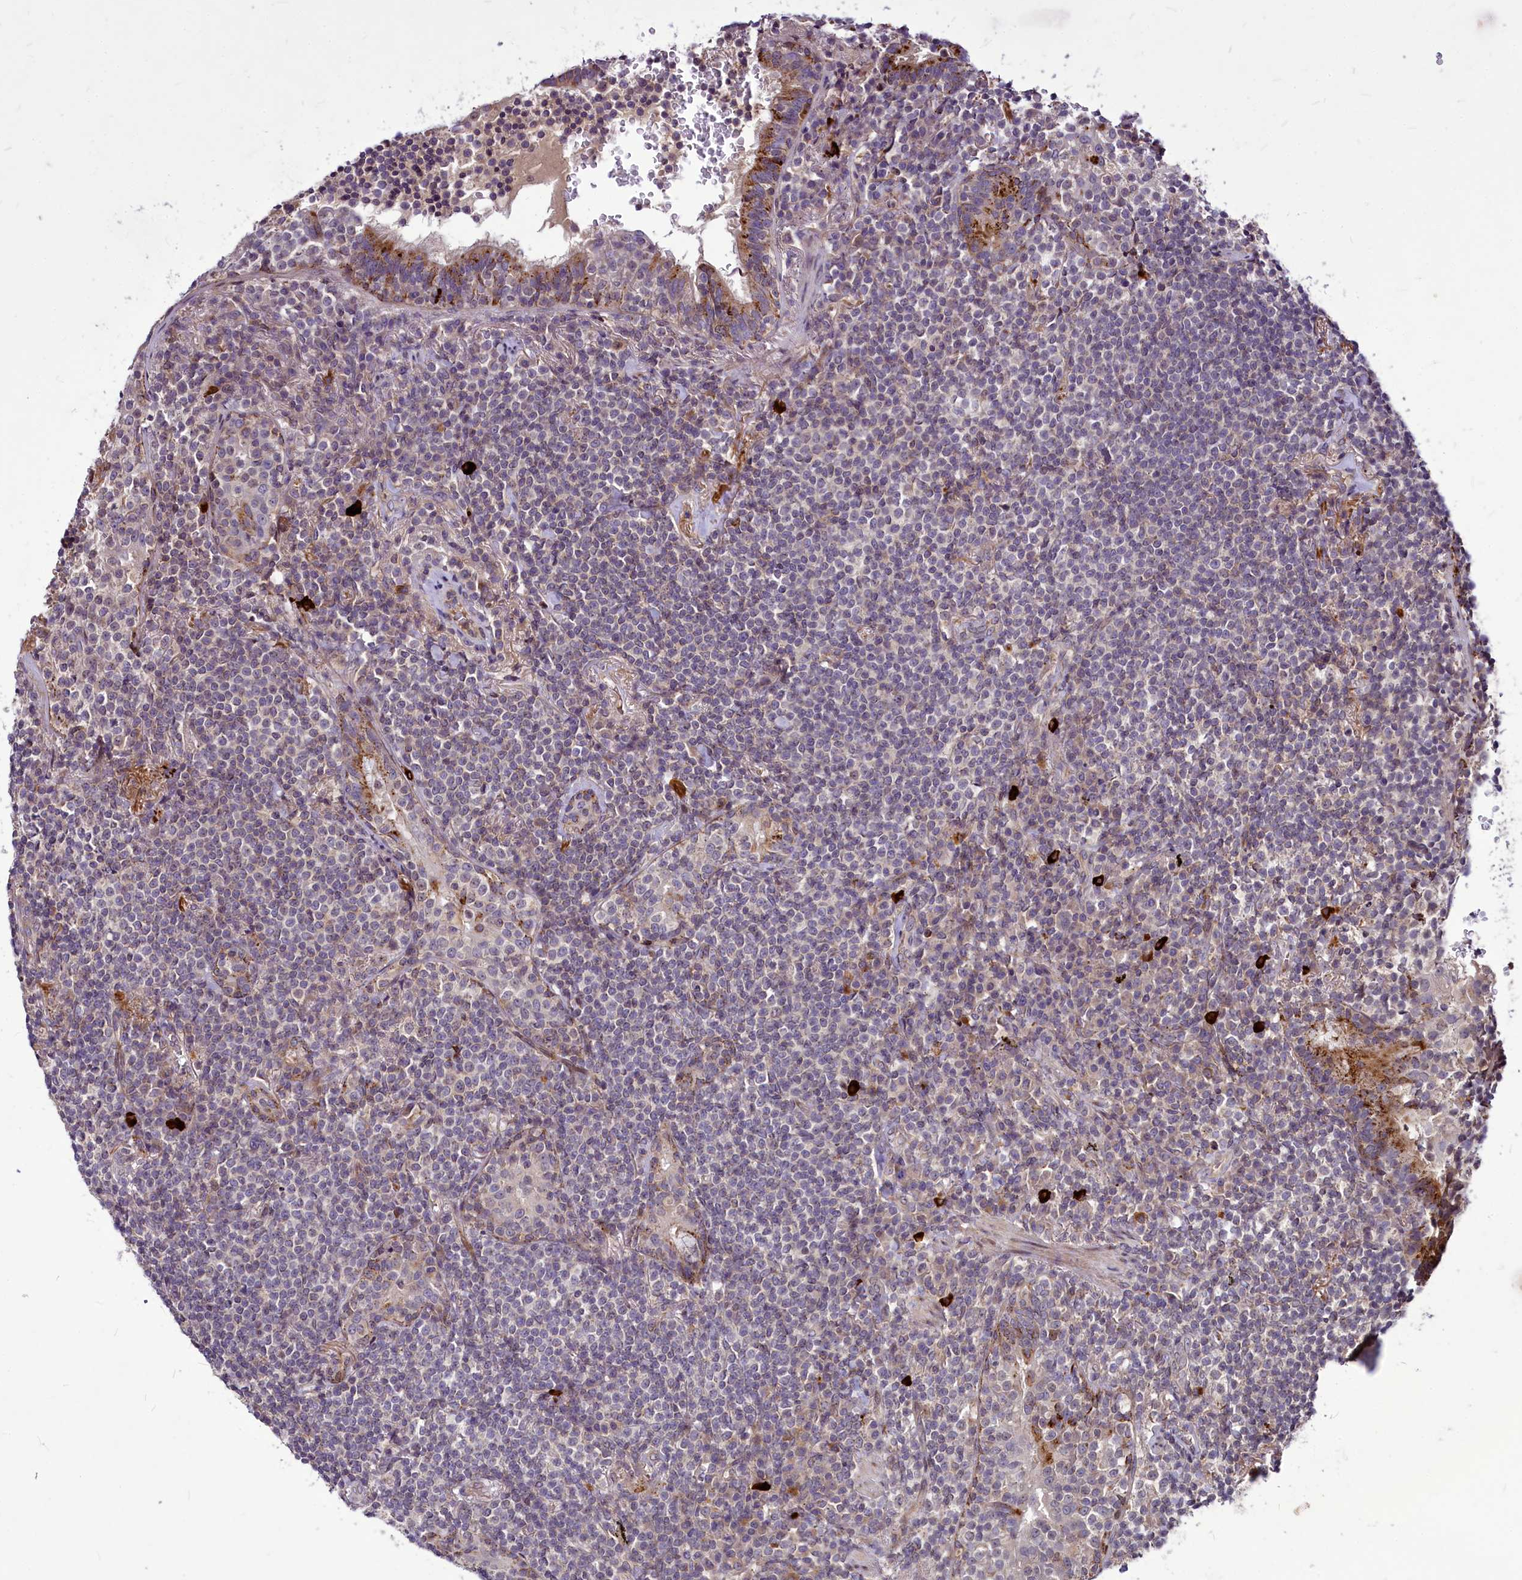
{"staining": {"intensity": "negative", "quantity": "none", "location": "none"}, "tissue": "lymphoma", "cell_type": "Tumor cells", "image_type": "cancer", "snomed": [{"axis": "morphology", "description": "Malignant lymphoma, non-Hodgkin's type, Low grade"}, {"axis": "topography", "description": "Lung"}], "caption": "Lymphoma was stained to show a protein in brown. There is no significant positivity in tumor cells.", "gene": "C11orf86", "patient": {"sex": "female", "age": 71}}